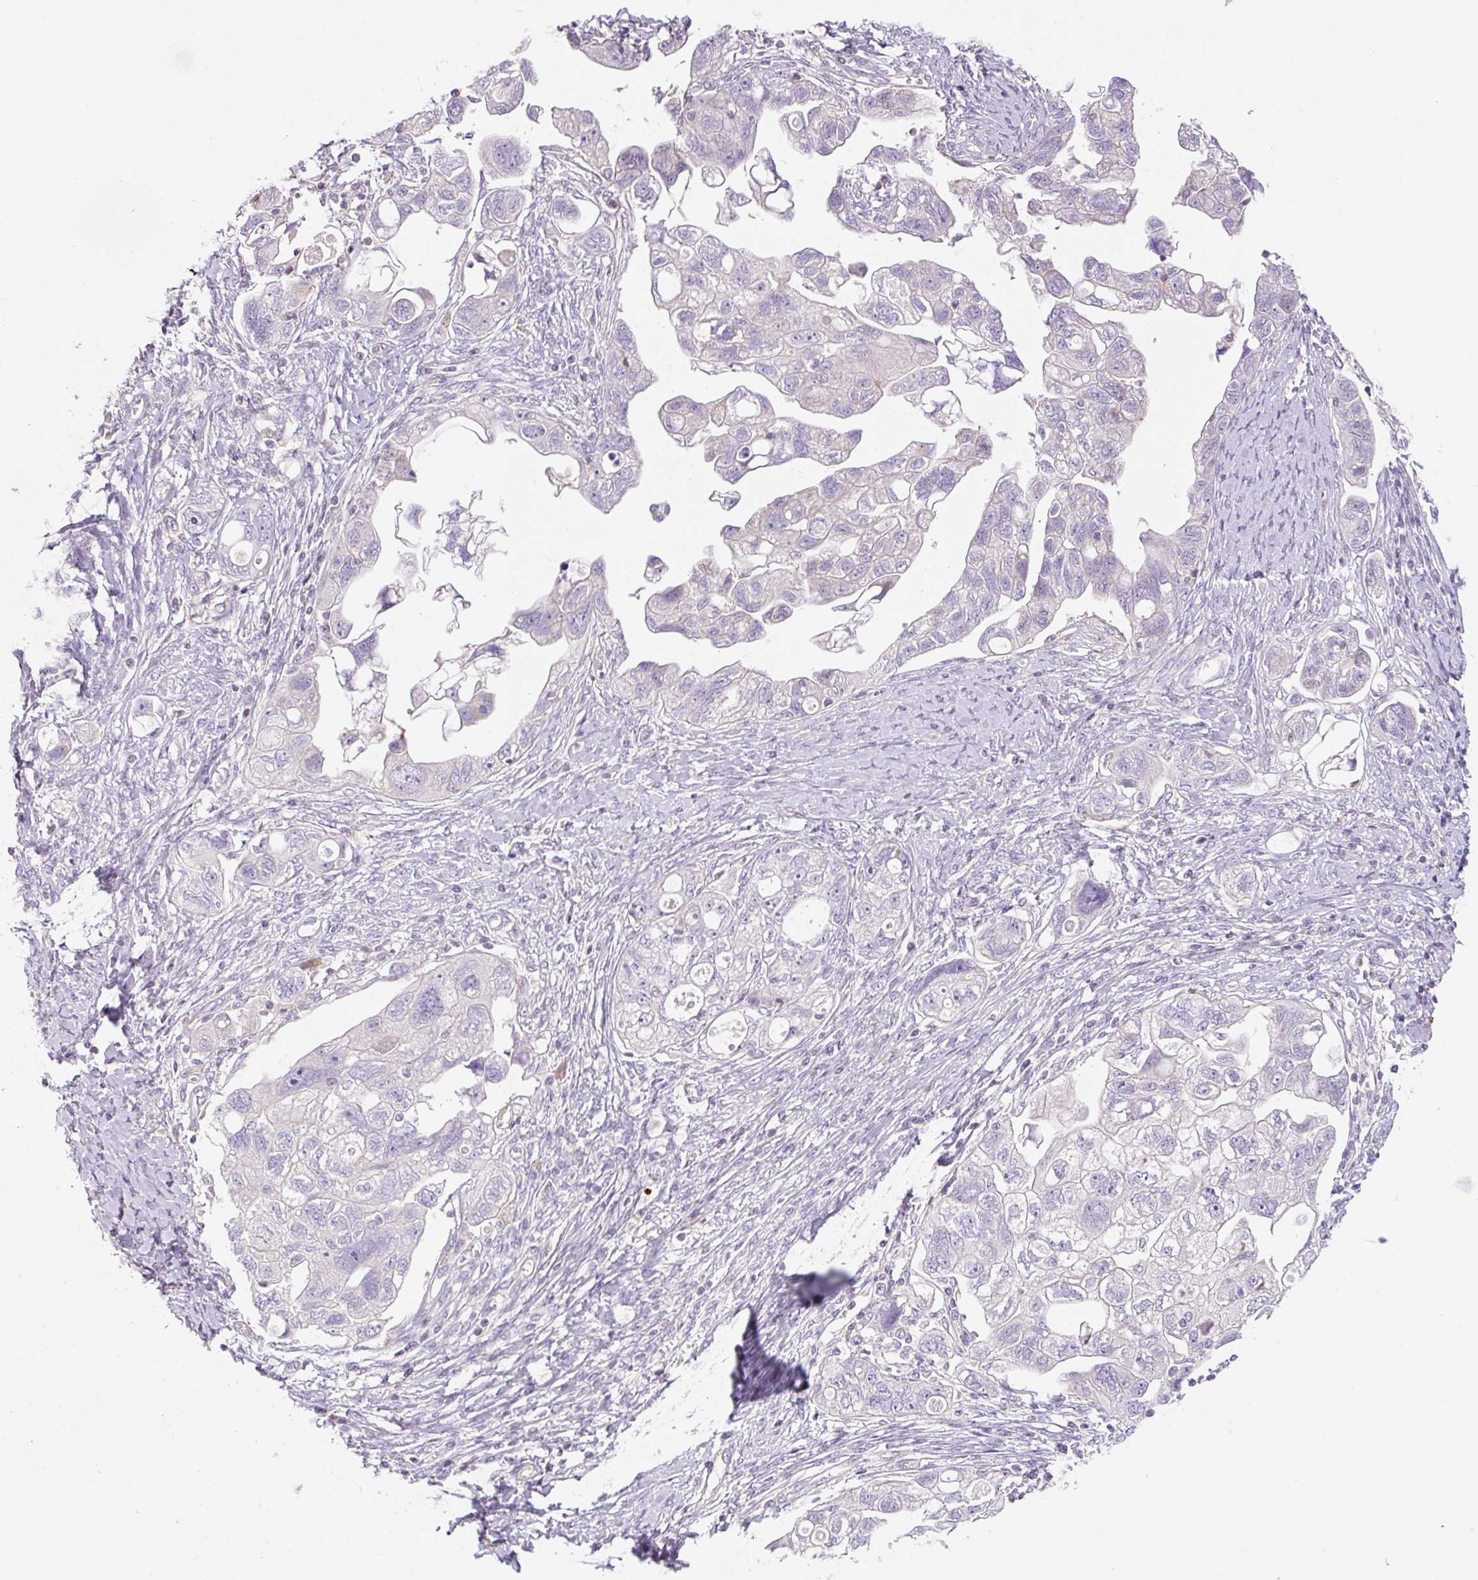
{"staining": {"intensity": "negative", "quantity": "none", "location": "none"}, "tissue": "ovarian cancer", "cell_type": "Tumor cells", "image_type": "cancer", "snomed": [{"axis": "morphology", "description": "Carcinoma, NOS"}, {"axis": "morphology", "description": "Cystadenocarcinoma, serous, NOS"}, {"axis": "topography", "description": "Ovary"}], "caption": "IHC image of human carcinoma (ovarian) stained for a protein (brown), which displays no staining in tumor cells. (DAB IHC visualized using brightfield microscopy, high magnification).", "gene": "ZNF552", "patient": {"sex": "female", "age": 69}}